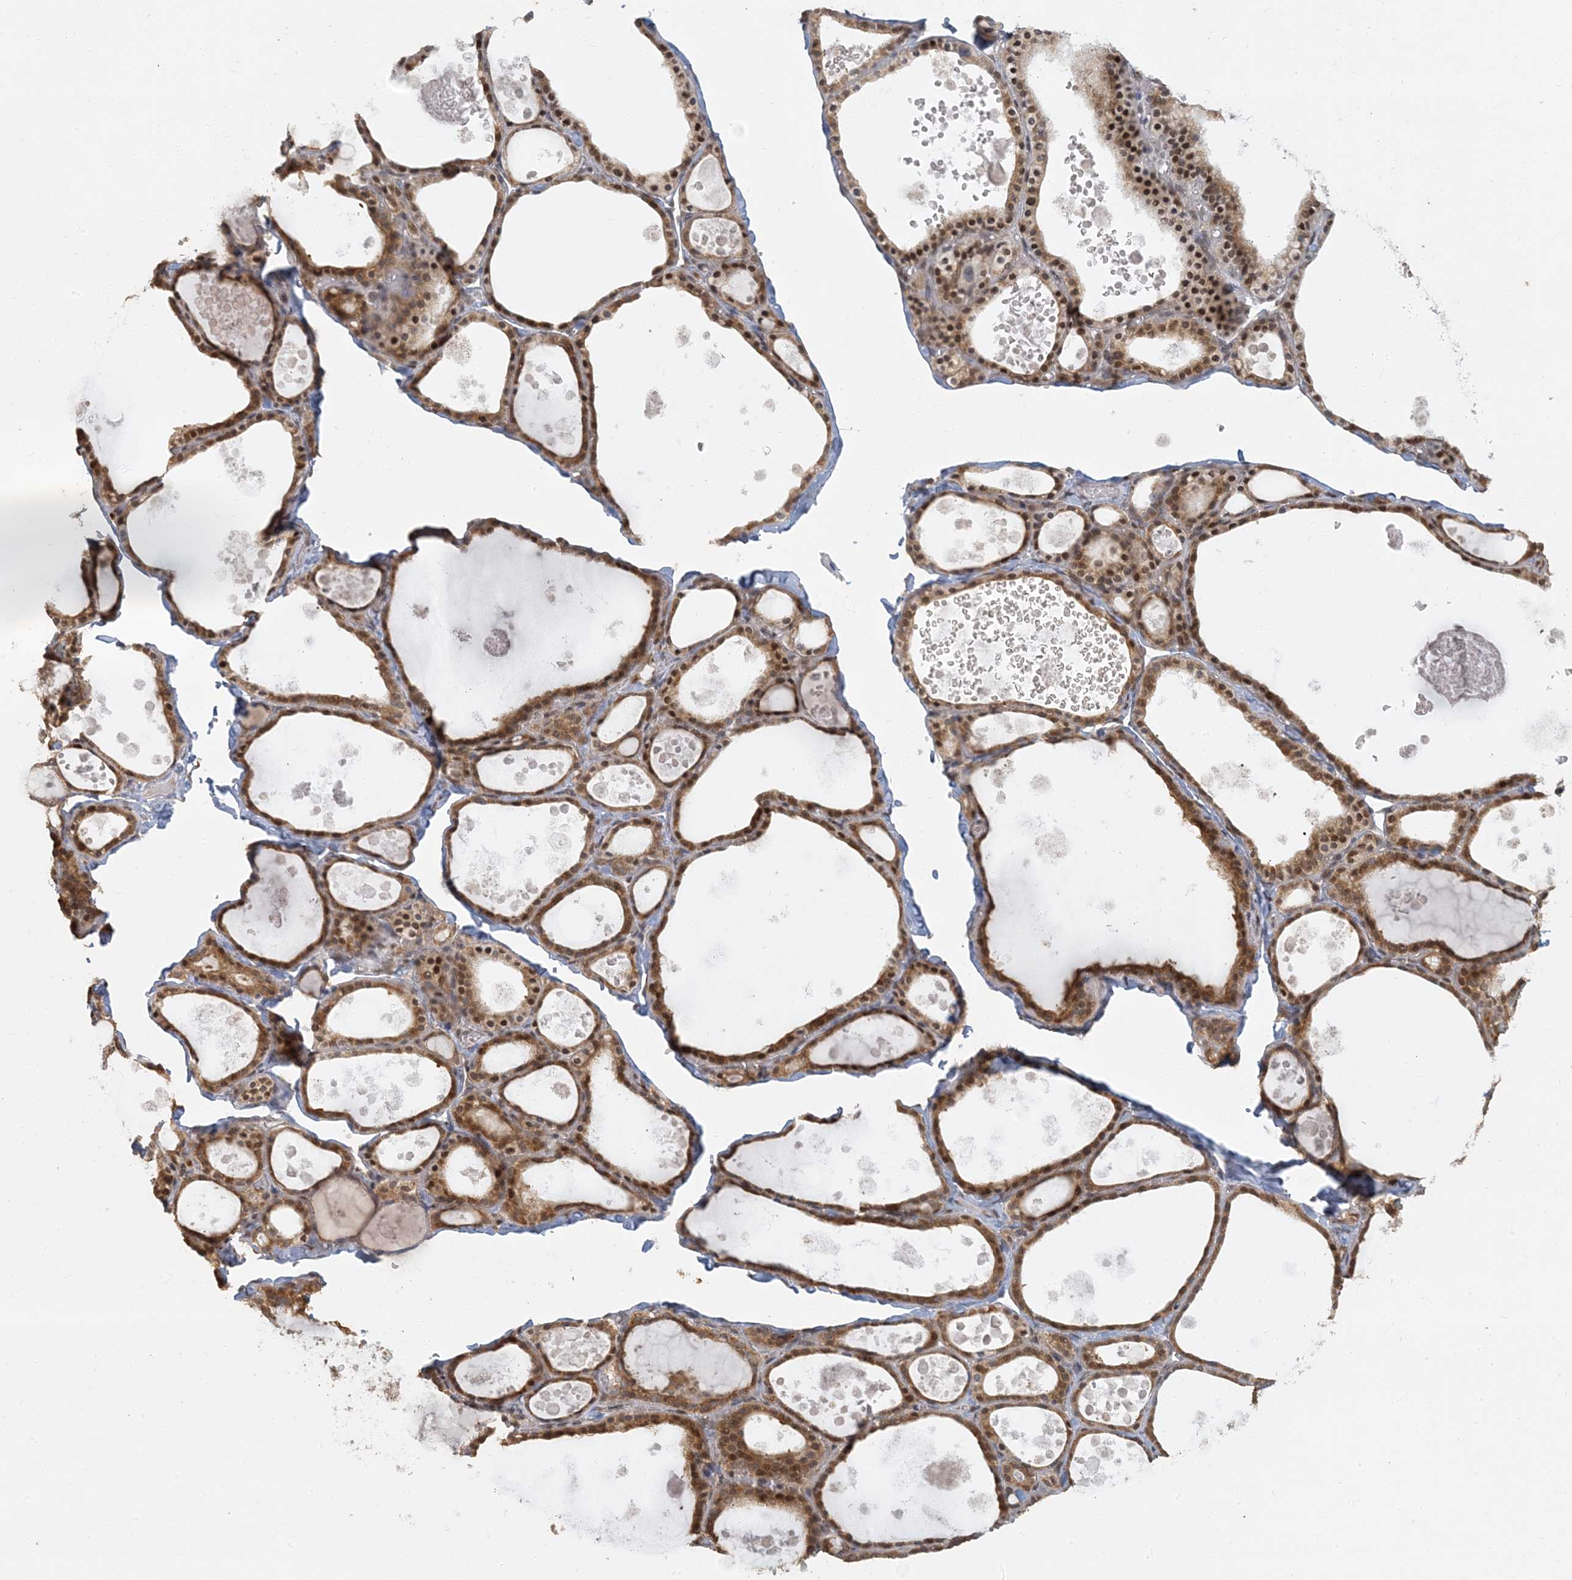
{"staining": {"intensity": "strong", "quantity": ">75%", "location": "cytoplasmic/membranous,nuclear"}, "tissue": "thyroid gland", "cell_type": "Glandular cells", "image_type": "normal", "snomed": [{"axis": "morphology", "description": "Normal tissue, NOS"}, {"axis": "topography", "description": "Thyroid gland"}], "caption": "Immunohistochemical staining of normal thyroid gland shows strong cytoplasmic/membranous,nuclear protein positivity in about >75% of glandular cells.", "gene": "AK9", "patient": {"sex": "male", "age": 56}}